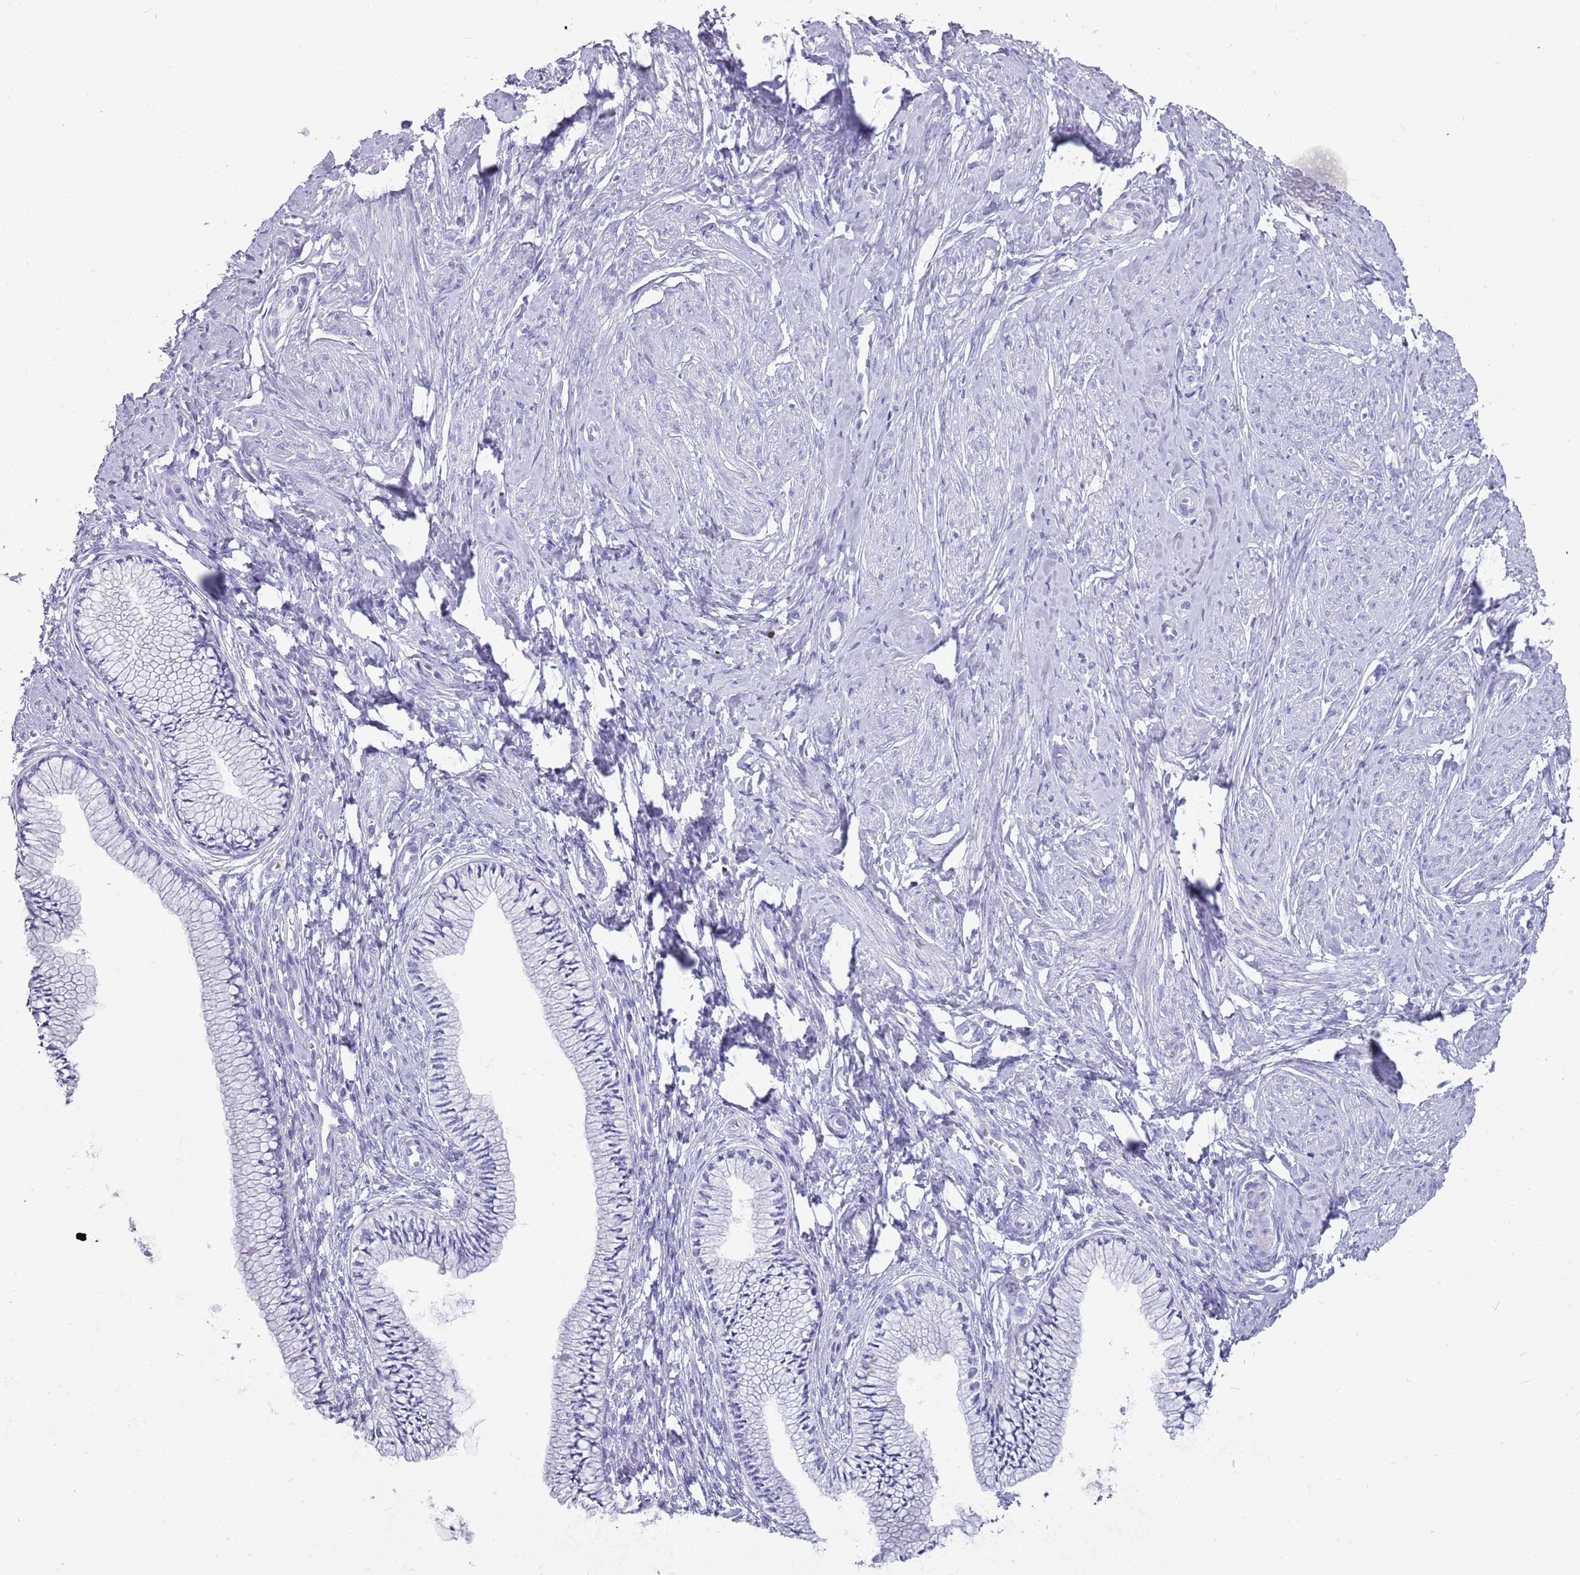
{"staining": {"intensity": "negative", "quantity": "none", "location": "none"}, "tissue": "cervix", "cell_type": "Glandular cells", "image_type": "normal", "snomed": [{"axis": "morphology", "description": "Normal tissue, NOS"}, {"axis": "topography", "description": "Cervix"}], "caption": "DAB immunohistochemical staining of unremarkable human cervix reveals no significant positivity in glandular cells.", "gene": "ENSG00000271254", "patient": {"sex": "female", "age": 36}}